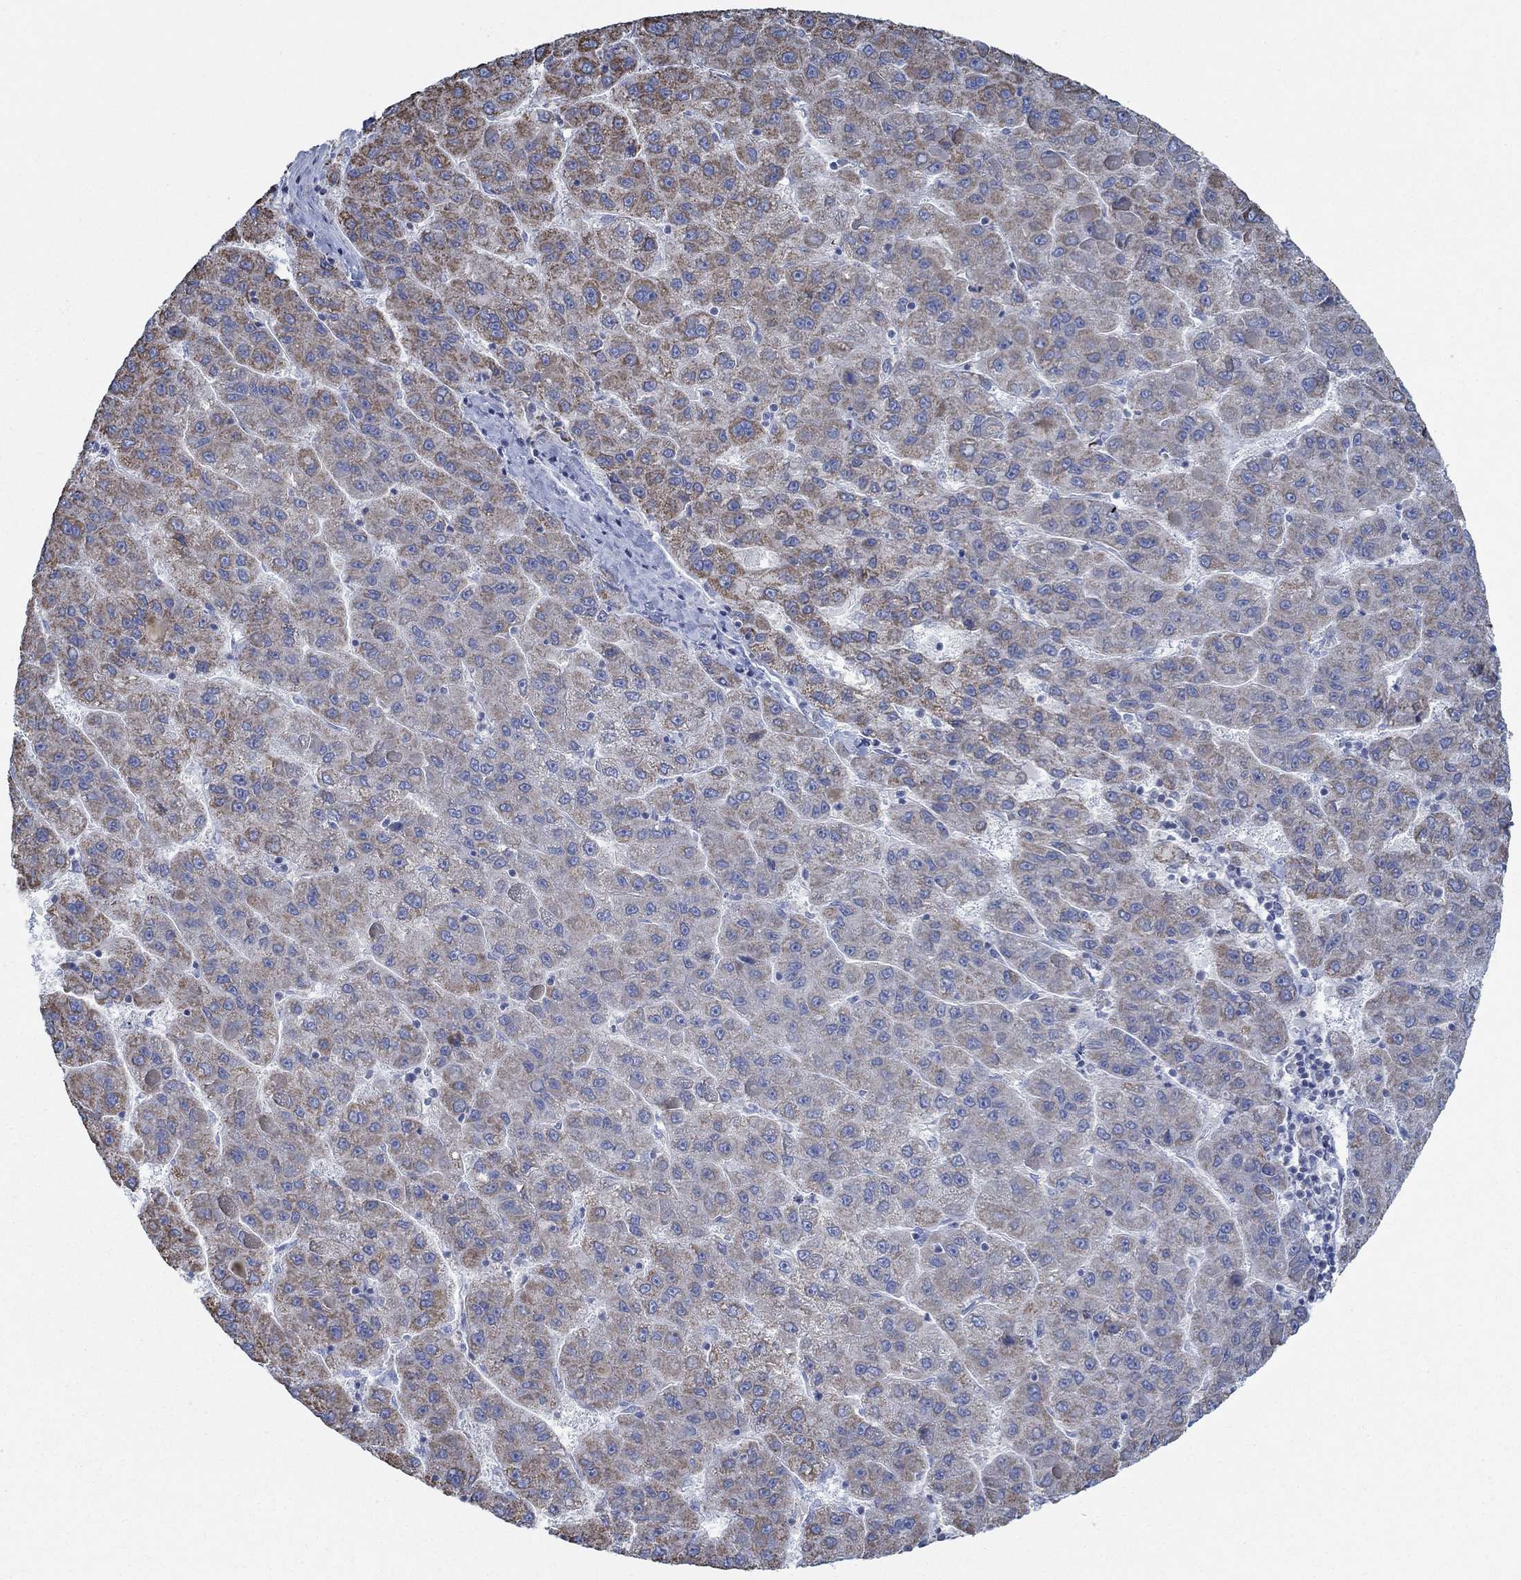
{"staining": {"intensity": "strong", "quantity": "<25%", "location": "cytoplasmic/membranous"}, "tissue": "liver cancer", "cell_type": "Tumor cells", "image_type": "cancer", "snomed": [{"axis": "morphology", "description": "Carcinoma, Hepatocellular, NOS"}, {"axis": "topography", "description": "Liver"}], "caption": "Immunohistochemistry (DAB) staining of human liver cancer (hepatocellular carcinoma) reveals strong cytoplasmic/membranous protein staining in approximately <25% of tumor cells. The protein of interest is shown in brown color, while the nuclei are stained blue.", "gene": "GLOD5", "patient": {"sex": "female", "age": 82}}